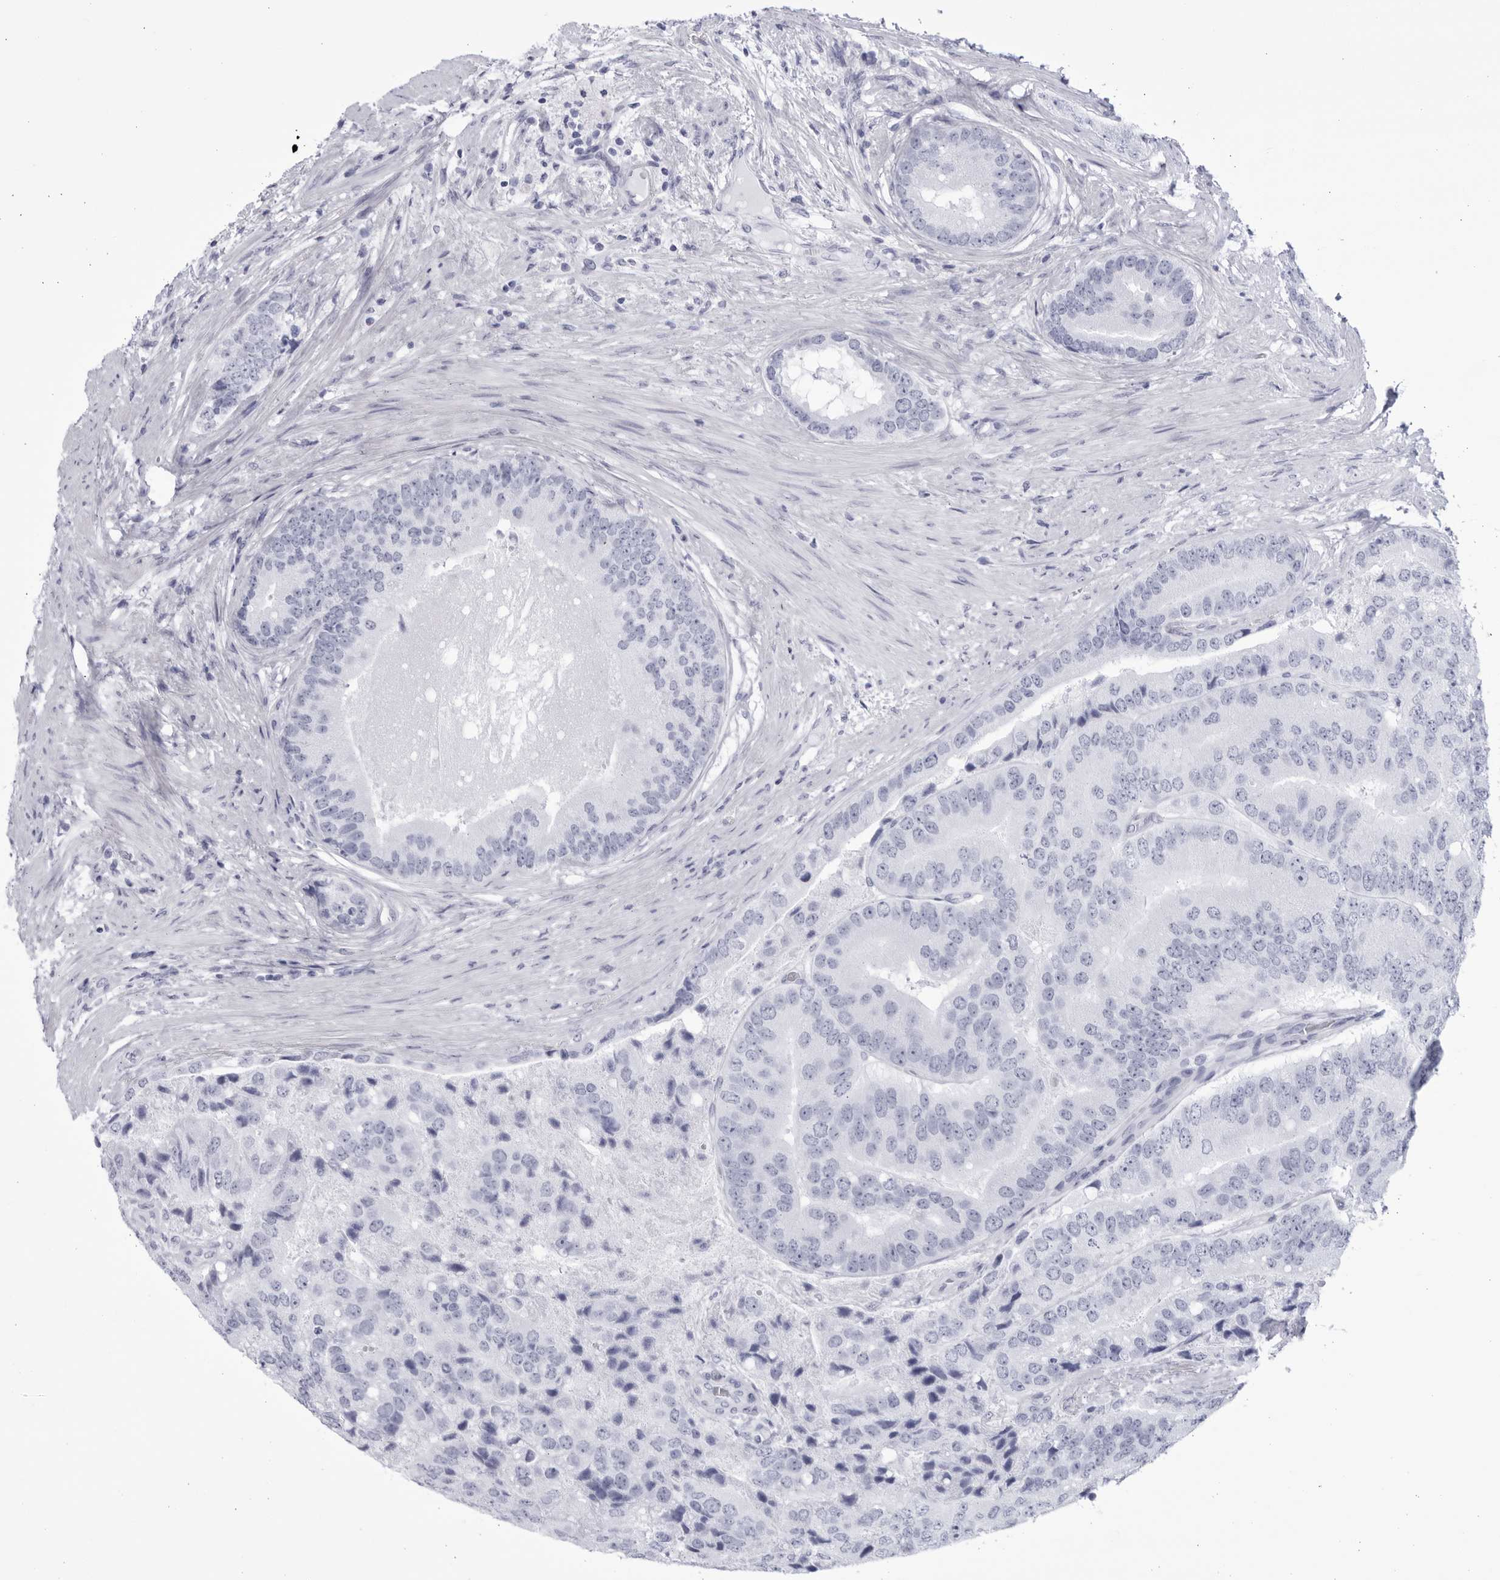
{"staining": {"intensity": "negative", "quantity": "none", "location": "none"}, "tissue": "prostate cancer", "cell_type": "Tumor cells", "image_type": "cancer", "snomed": [{"axis": "morphology", "description": "Adenocarcinoma, High grade"}, {"axis": "topography", "description": "Prostate"}], "caption": "Protein analysis of prostate cancer shows no significant staining in tumor cells. (DAB immunohistochemistry (IHC), high magnification).", "gene": "CCDC181", "patient": {"sex": "male", "age": 70}}